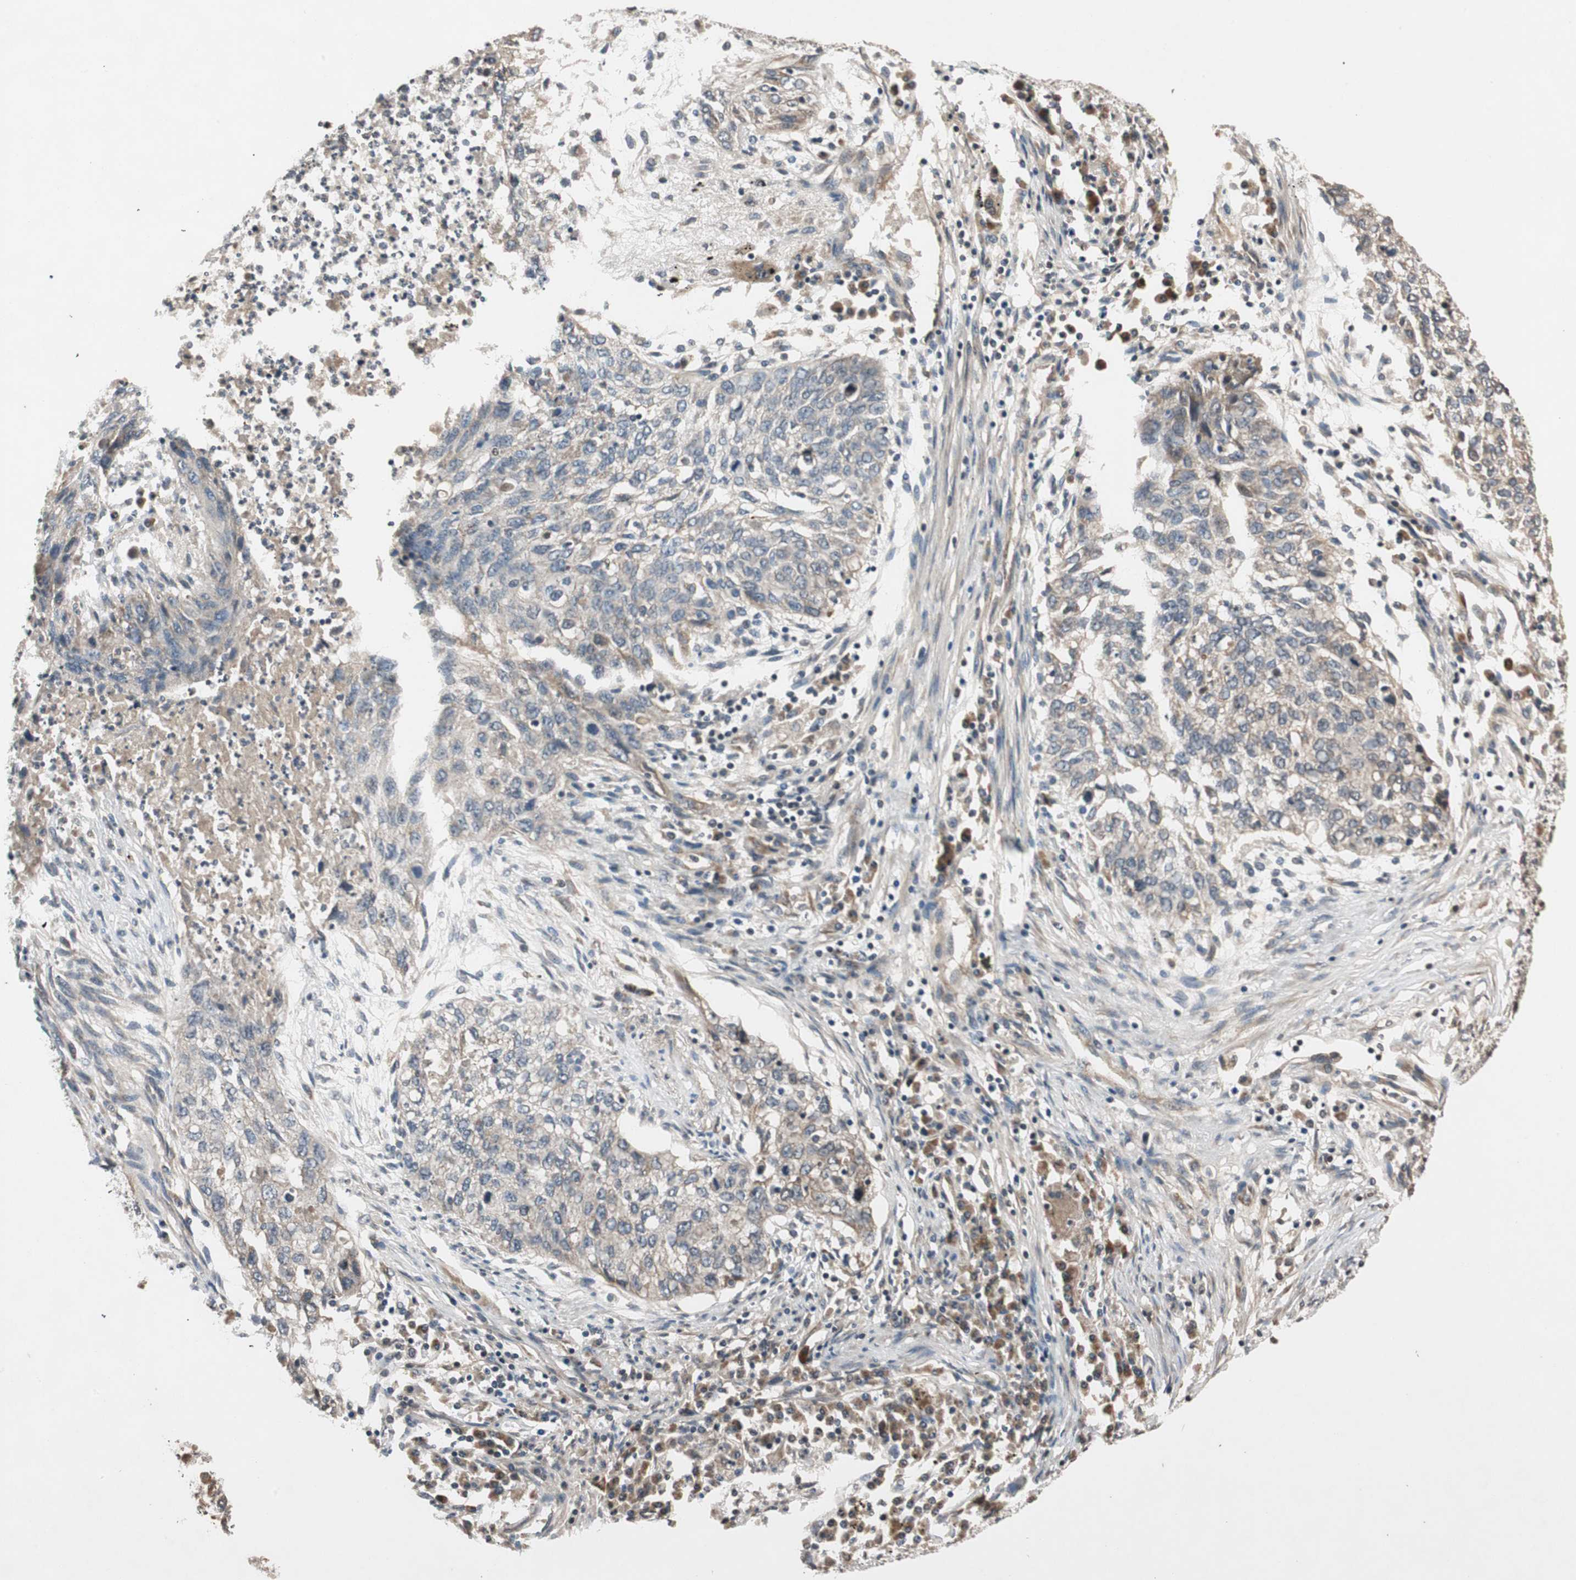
{"staining": {"intensity": "weak", "quantity": "25%-75%", "location": "cytoplasmic/membranous"}, "tissue": "lung cancer", "cell_type": "Tumor cells", "image_type": "cancer", "snomed": [{"axis": "morphology", "description": "Squamous cell carcinoma, NOS"}, {"axis": "topography", "description": "Lung"}], "caption": "Squamous cell carcinoma (lung) stained with a brown dye reveals weak cytoplasmic/membranous positive staining in about 25%-75% of tumor cells.", "gene": "GCLM", "patient": {"sex": "female", "age": 63}}